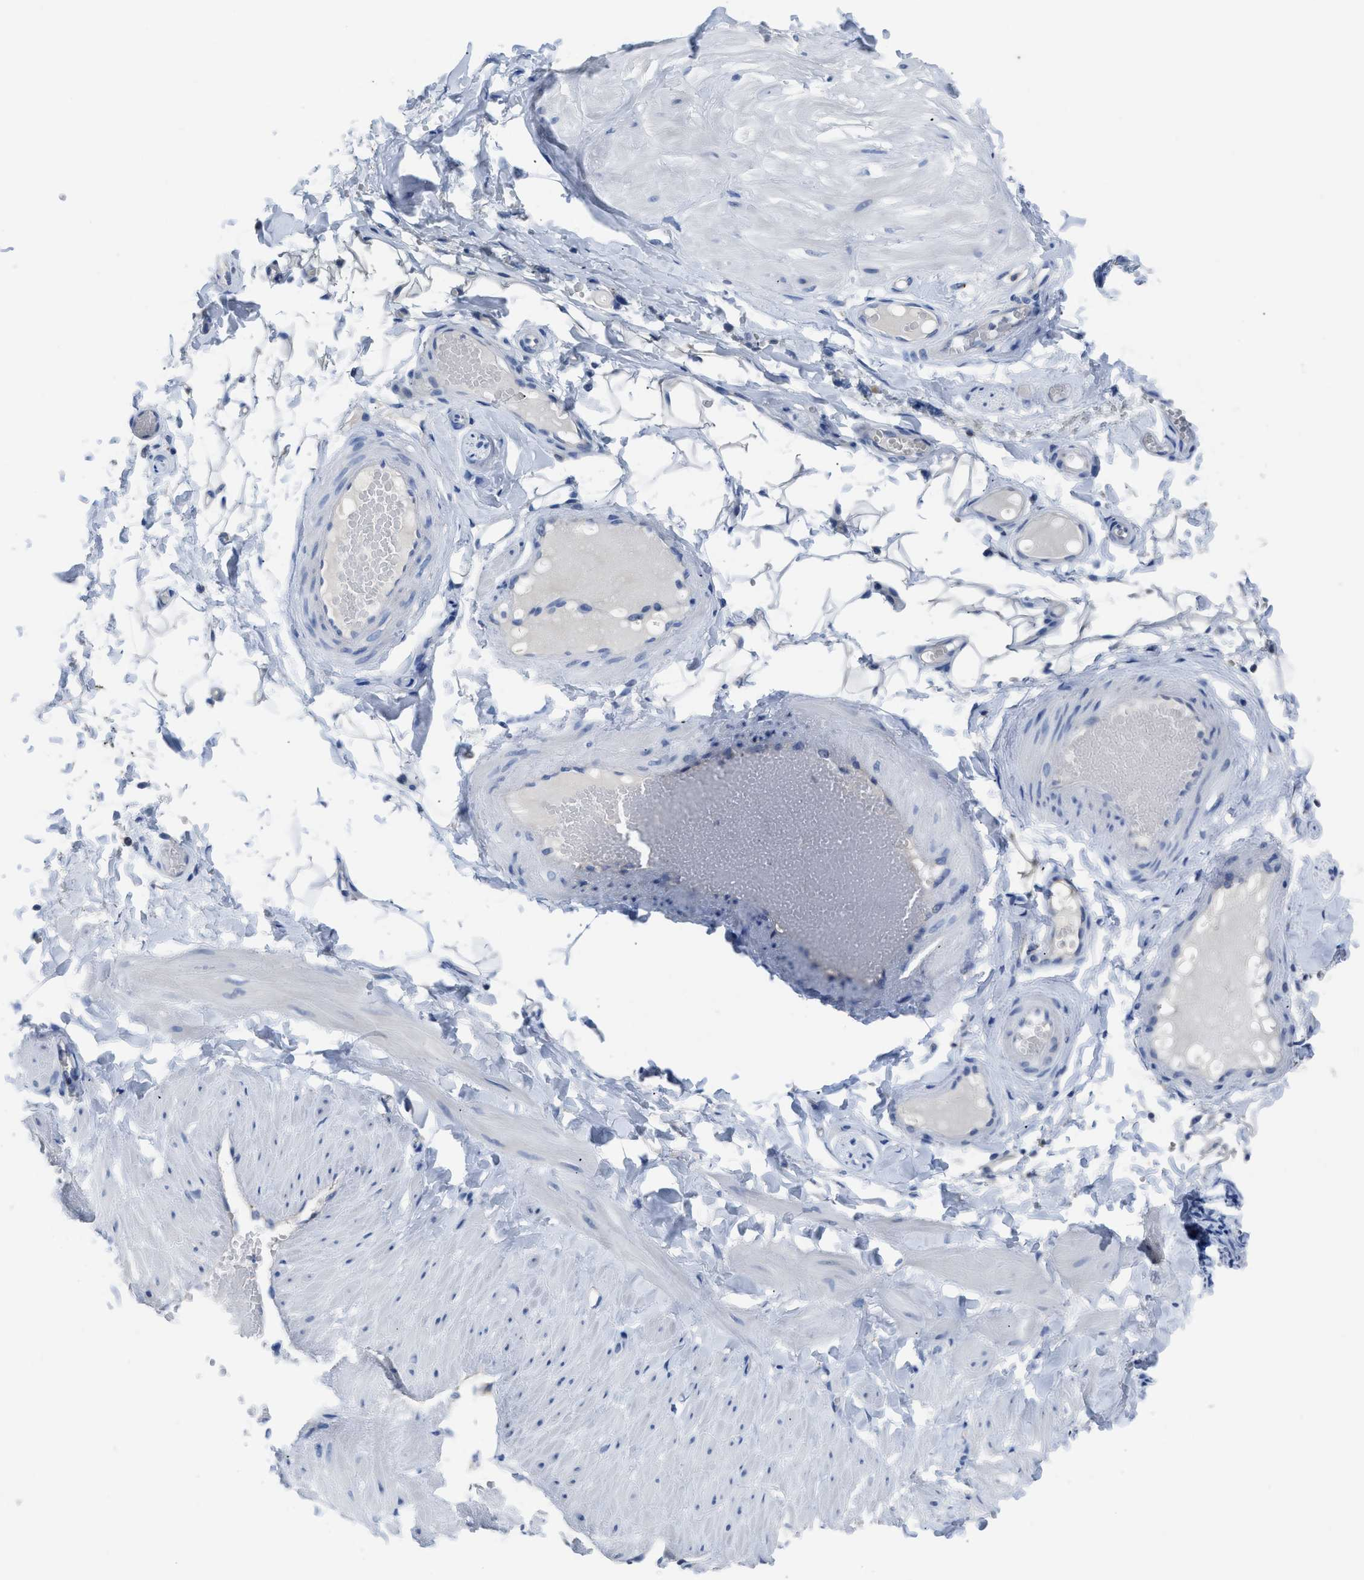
{"staining": {"intensity": "negative", "quantity": "none", "location": "none"}, "tissue": "adipose tissue", "cell_type": "Adipocytes", "image_type": "normal", "snomed": [{"axis": "morphology", "description": "Normal tissue, NOS"}, {"axis": "topography", "description": "Adipose tissue"}, {"axis": "topography", "description": "Vascular tissue"}, {"axis": "topography", "description": "Peripheral nerve tissue"}], "caption": "Immunohistochemistry image of normal adipose tissue: human adipose tissue stained with DAB exhibits no significant protein positivity in adipocytes.", "gene": "ETFA", "patient": {"sex": "male", "age": 25}}